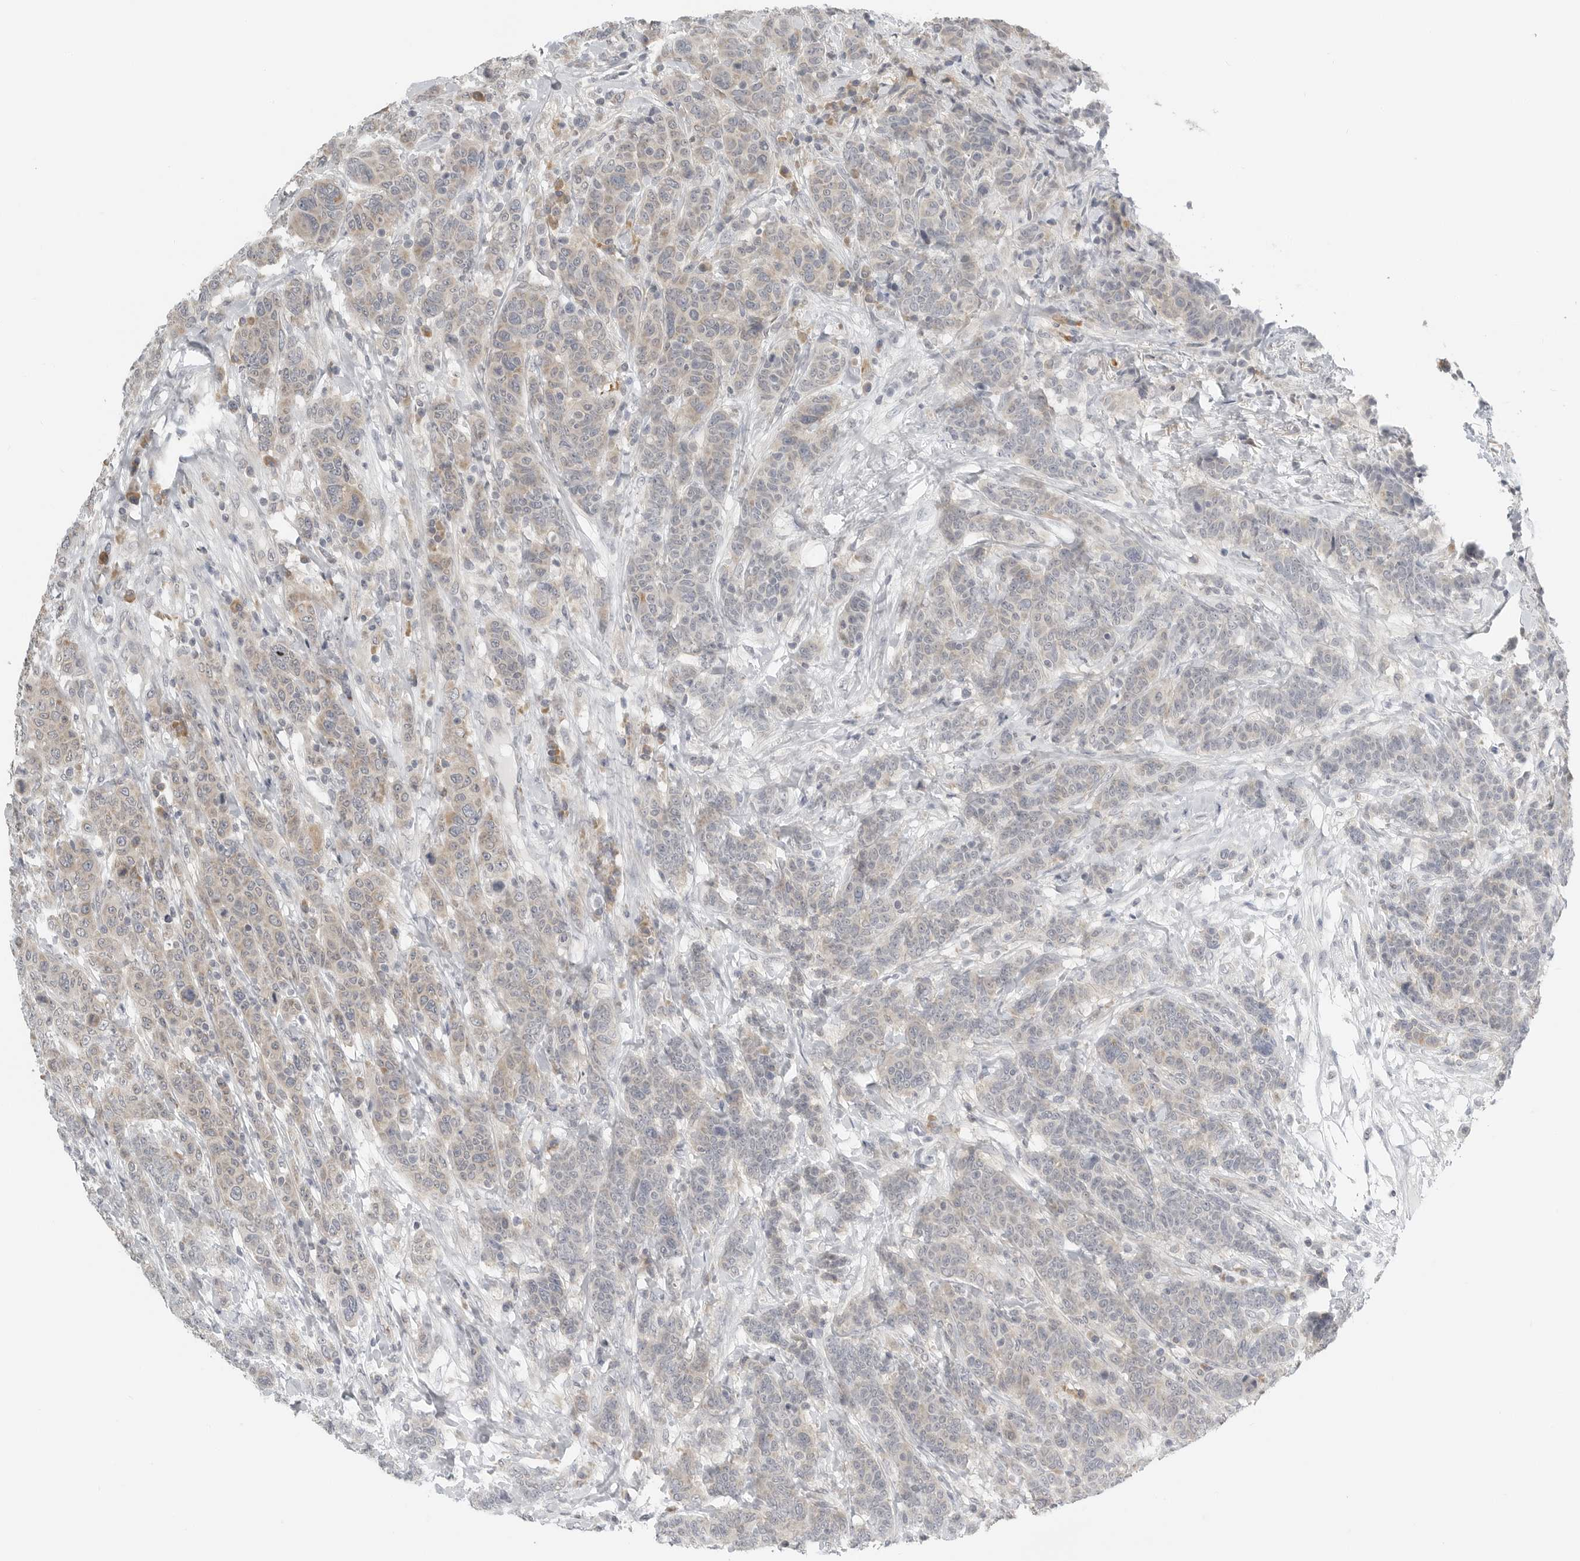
{"staining": {"intensity": "weak", "quantity": "25%-75%", "location": "cytoplasmic/membranous"}, "tissue": "breast cancer", "cell_type": "Tumor cells", "image_type": "cancer", "snomed": [{"axis": "morphology", "description": "Duct carcinoma"}, {"axis": "topography", "description": "Breast"}], "caption": "Protein expression analysis of human breast intraductal carcinoma reveals weak cytoplasmic/membranous positivity in about 25%-75% of tumor cells. (brown staining indicates protein expression, while blue staining denotes nuclei).", "gene": "IL12RB2", "patient": {"sex": "female", "age": 37}}